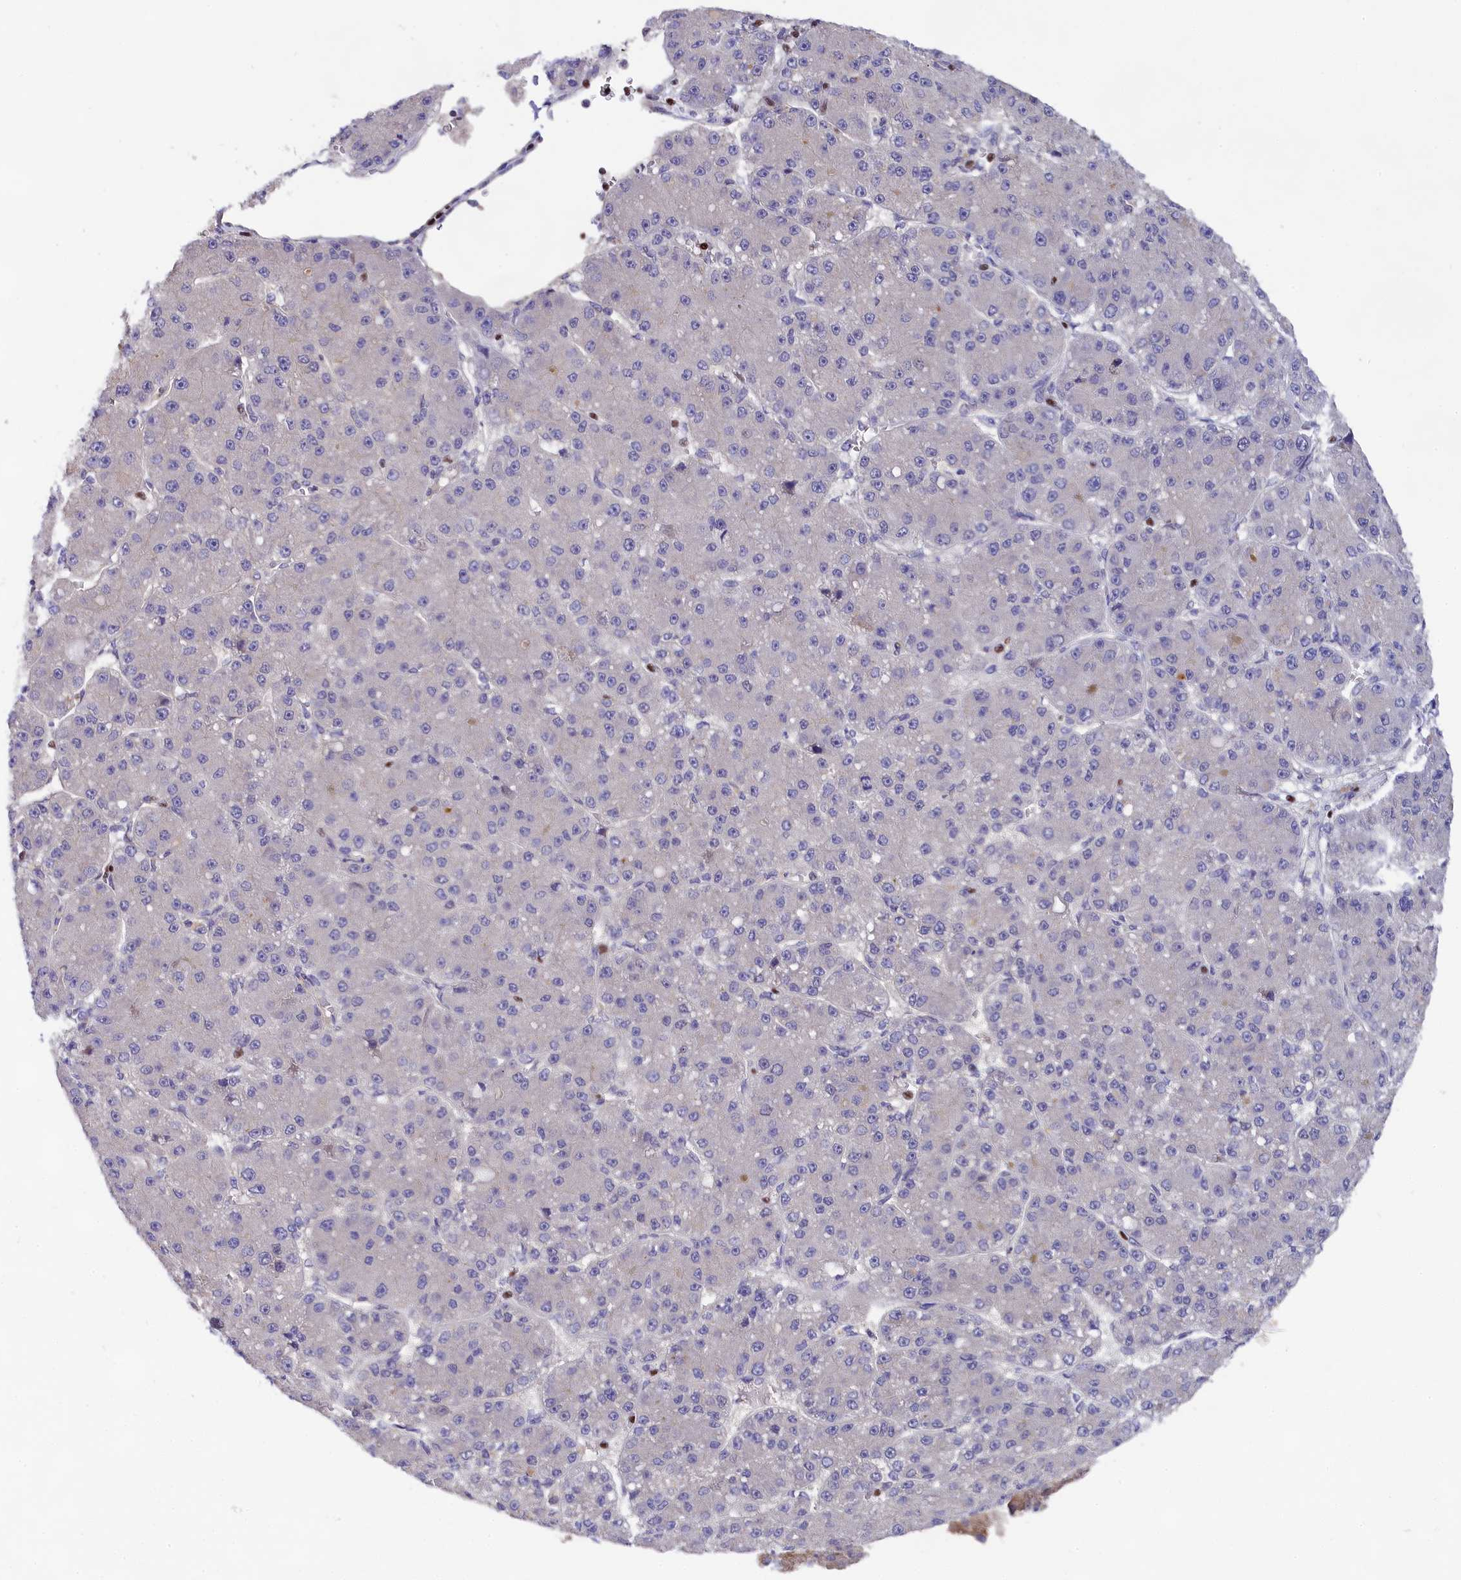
{"staining": {"intensity": "negative", "quantity": "none", "location": "none"}, "tissue": "liver cancer", "cell_type": "Tumor cells", "image_type": "cancer", "snomed": [{"axis": "morphology", "description": "Carcinoma, Hepatocellular, NOS"}, {"axis": "topography", "description": "Liver"}], "caption": "This micrograph is of liver cancer stained with immunohistochemistry (IHC) to label a protein in brown with the nuclei are counter-stained blue. There is no staining in tumor cells.", "gene": "SP4", "patient": {"sex": "male", "age": 67}}